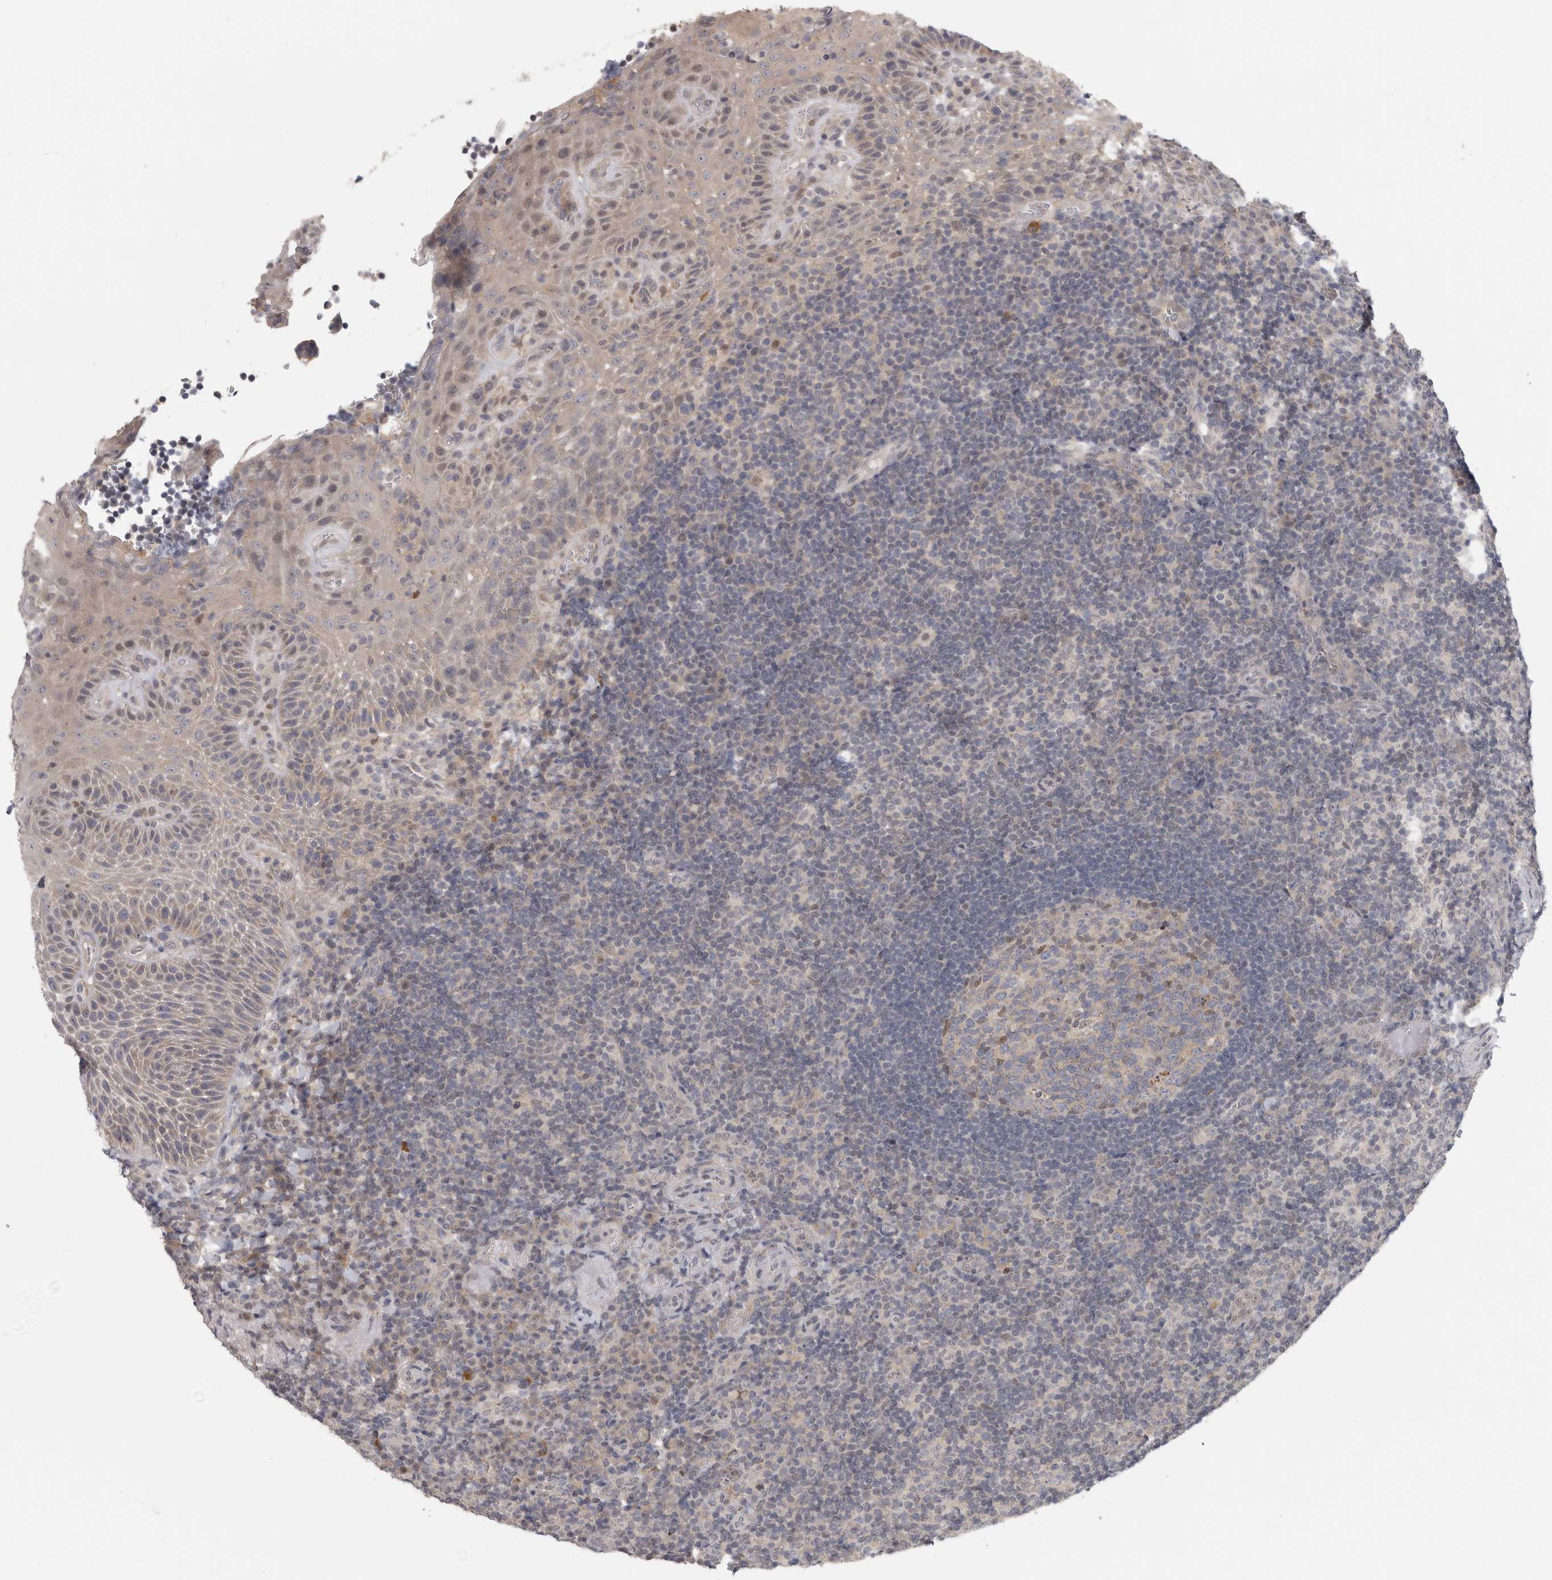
{"staining": {"intensity": "negative", "quantity": "none", "location": "none"}, "tissue": "tonsil", "cell_type": "Germinal center cells", "image_type": "normal", "snomed": [{"axis": "morphology", "description": "Normal tissue, NOS"}, {"axis": "topography", "description": "Tonsil"}], "caption": "IHC photomicrograph of benign tonsil: human tonsil stained with DAB (3,3'-diaminobenzidine) shows no significant protein positivity in germinal center cells.", "gene": "PIGP", "patient": {"sex": "male", "age": 37}}